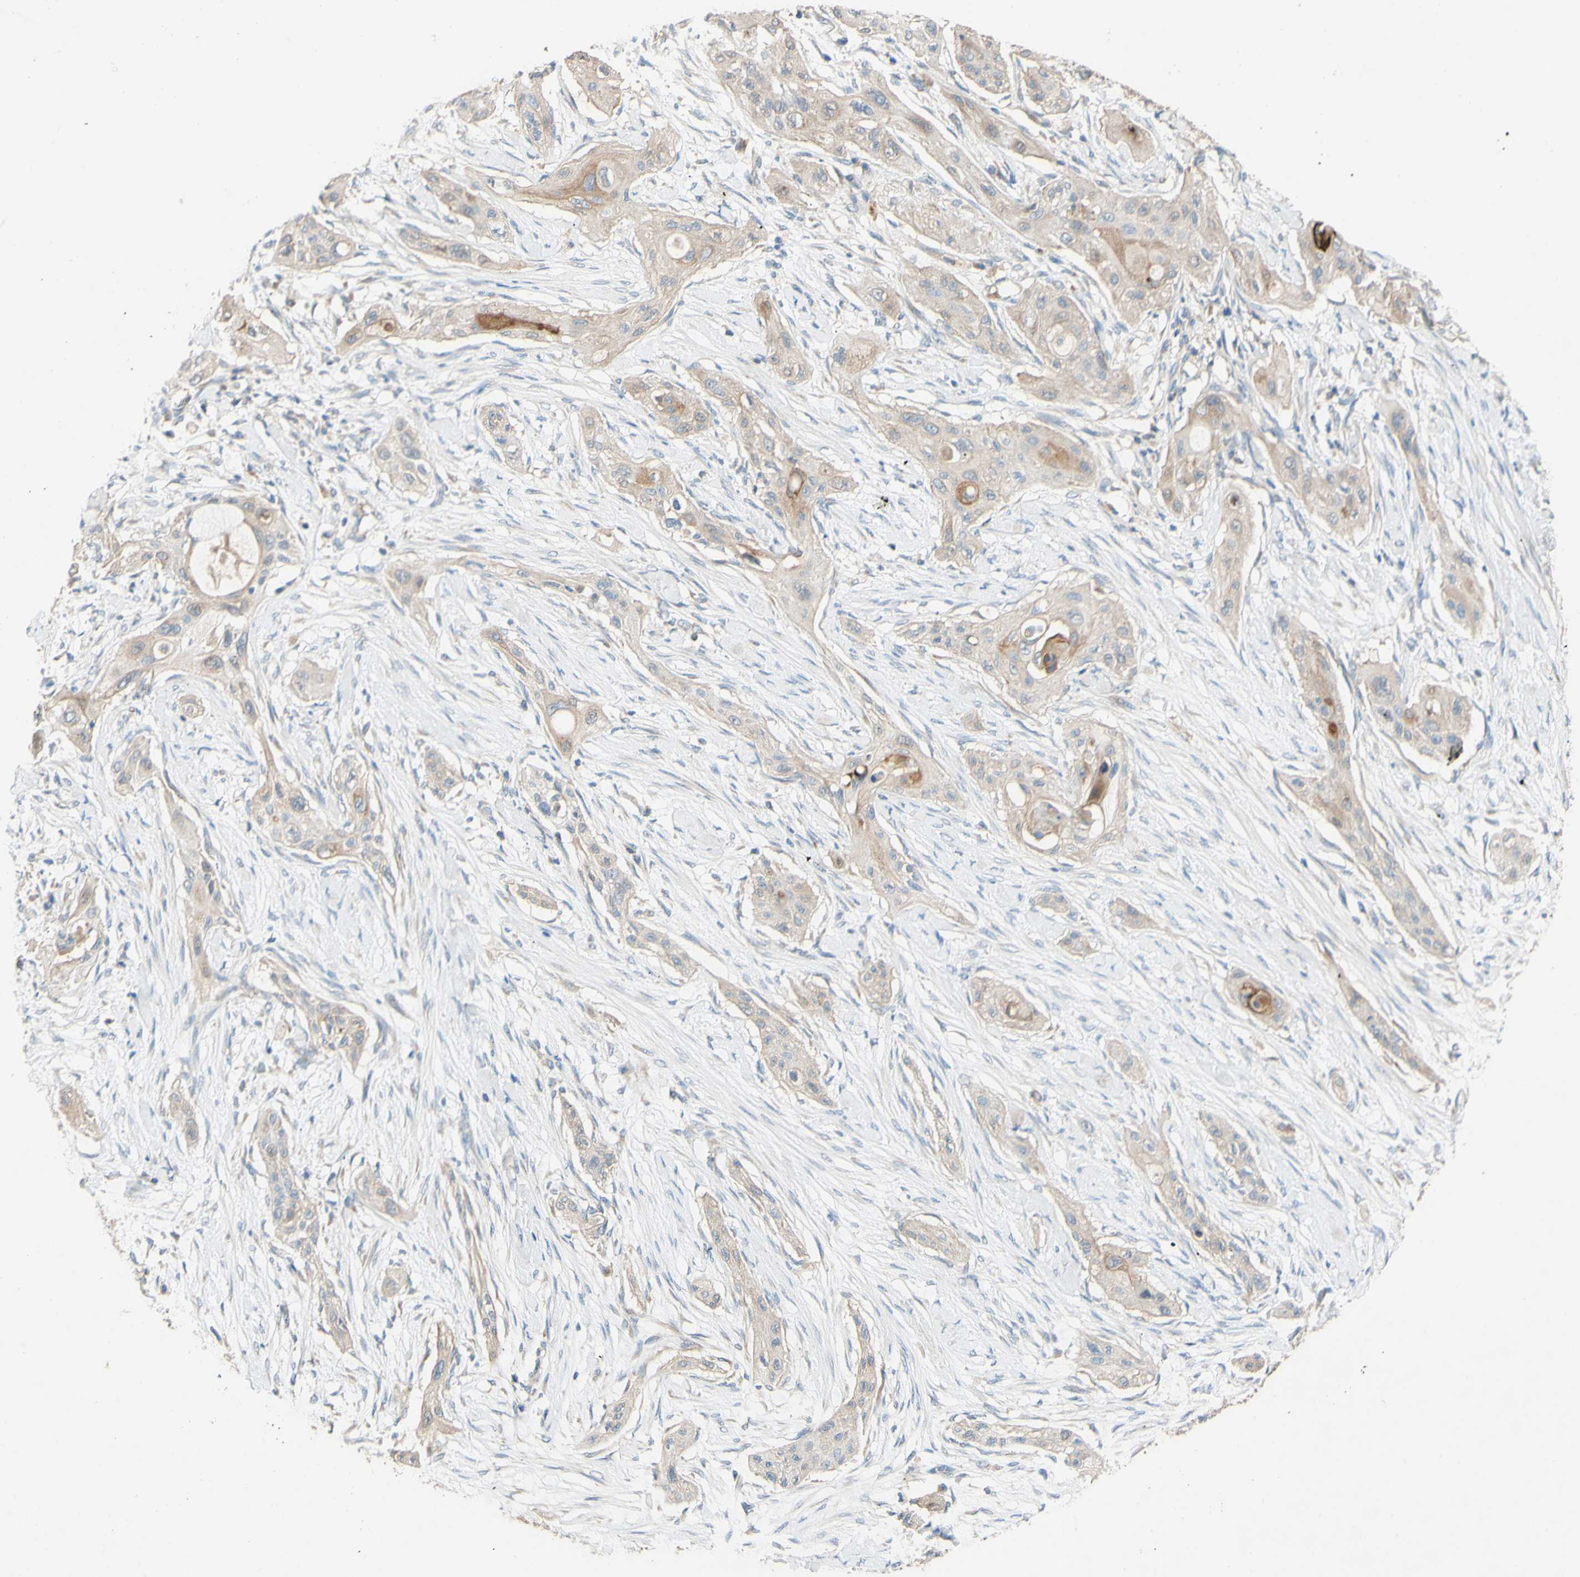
{"staining": {"intensity": "weak", "quantity": "25%-75%", "location": "cytoplasmic/membranous"}, "tissue": "lung cancer", "cell_type": "Tumor cells", "image_type": "cancer", "snomed": [{"axis": "morphology", "description": "Squamous cell carcinoma, NOS"}, {"axis": "topography", "description": "Lung"}], "caption": "Tumor cells show weak cytoplasmic/membranous positivity in about 25%-75% of cells in lung squamous cell carcinoma.", "gene": "DKK3", "patient": {"sex": "female", "age": 47}}